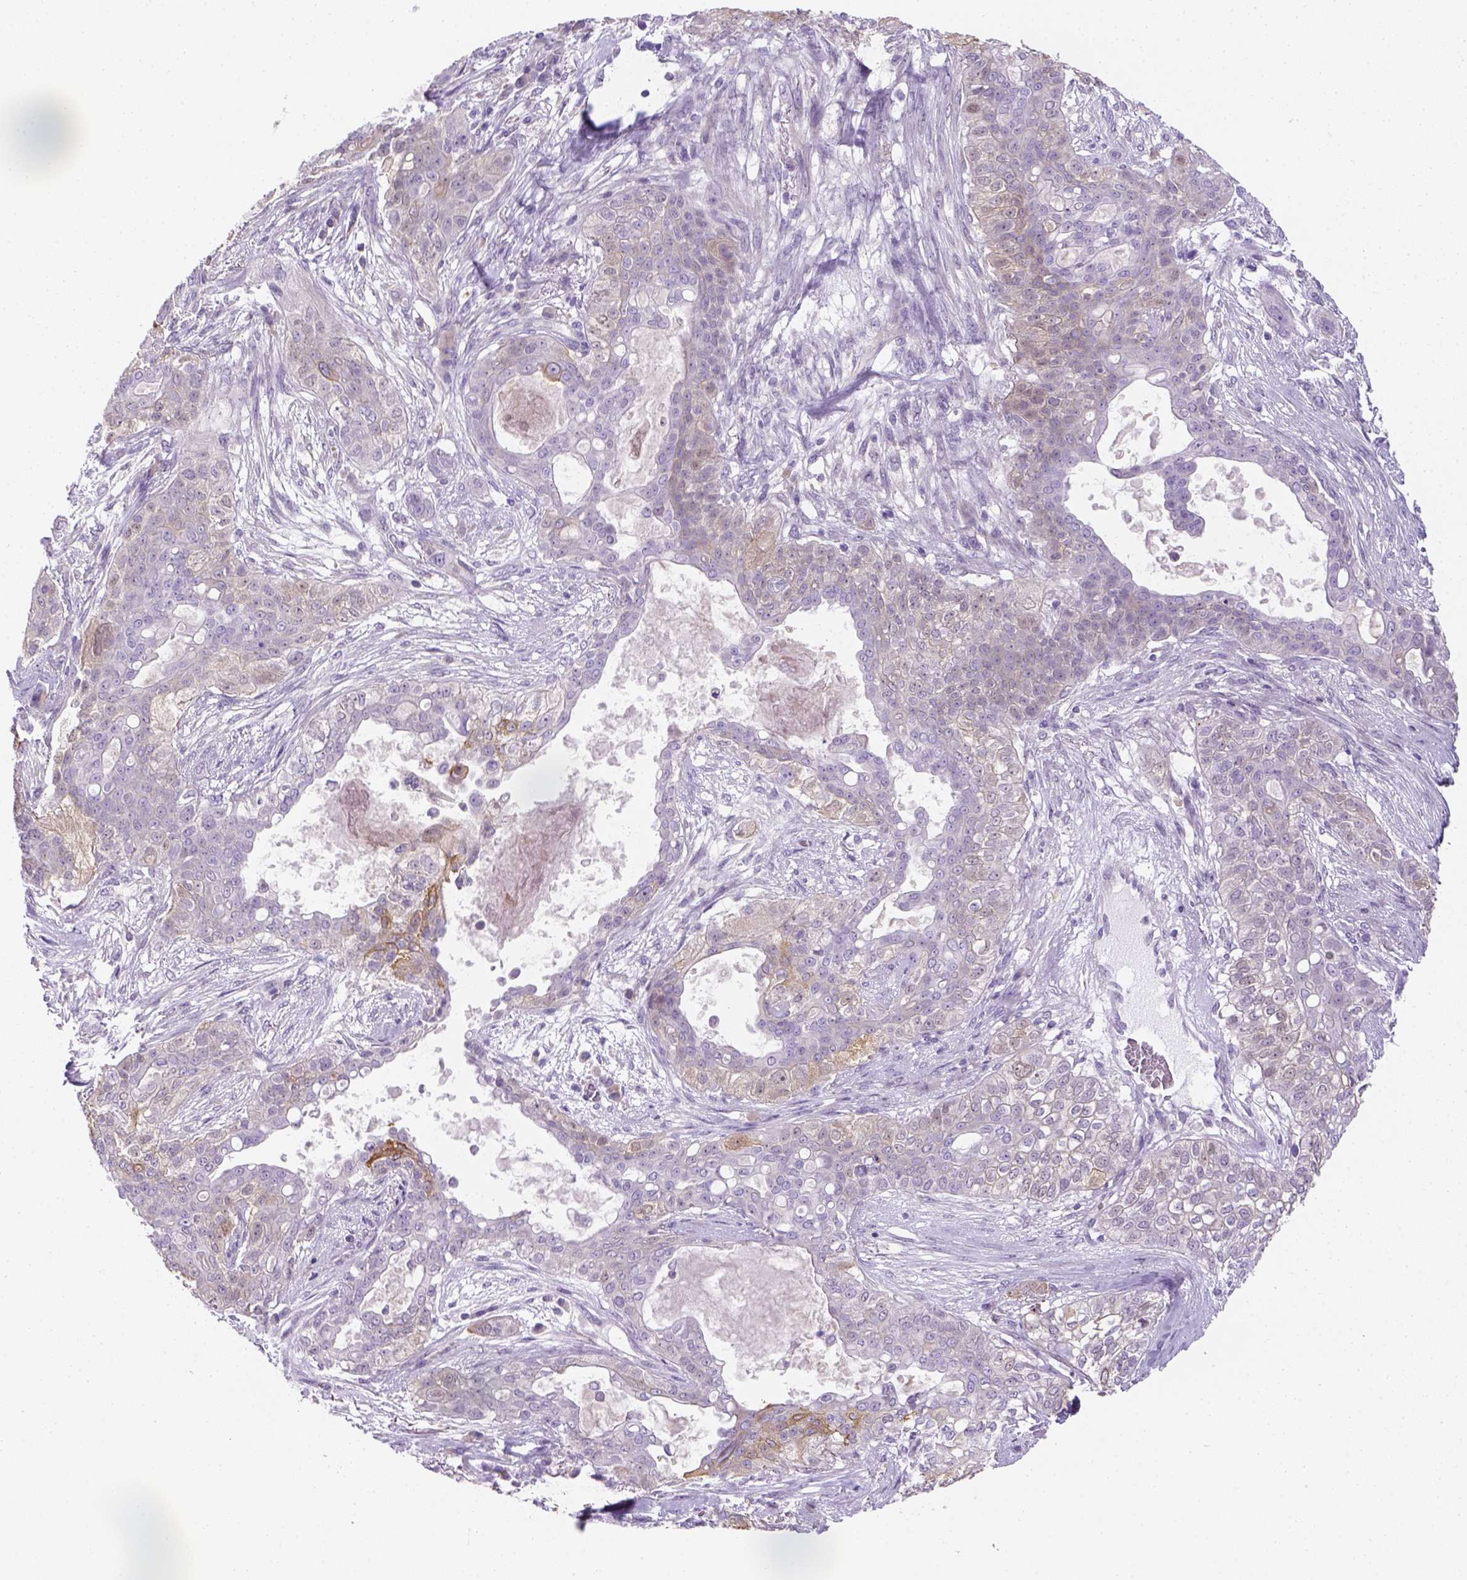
{"staining": {"intensity": "weak", "quantity": "<25%", "location": "cytoplasmic/membranous"}, "tissue": "lung cancer", "cell_type": "Tumor cells", "image_type": "cancer", "snomed": [{"axis": "morphology", "description": "Squamous cell carcinoma, NOS"}, {"axis": "topography", "description": "Lung"}], "caption": "Immunohistochemistry micrograph of human lung cancer stained for a protein (brown), which demonstrates no expression in tumor cells.", "gene": "CACNB1", "patient": {"sex": "female", "age": 70}}